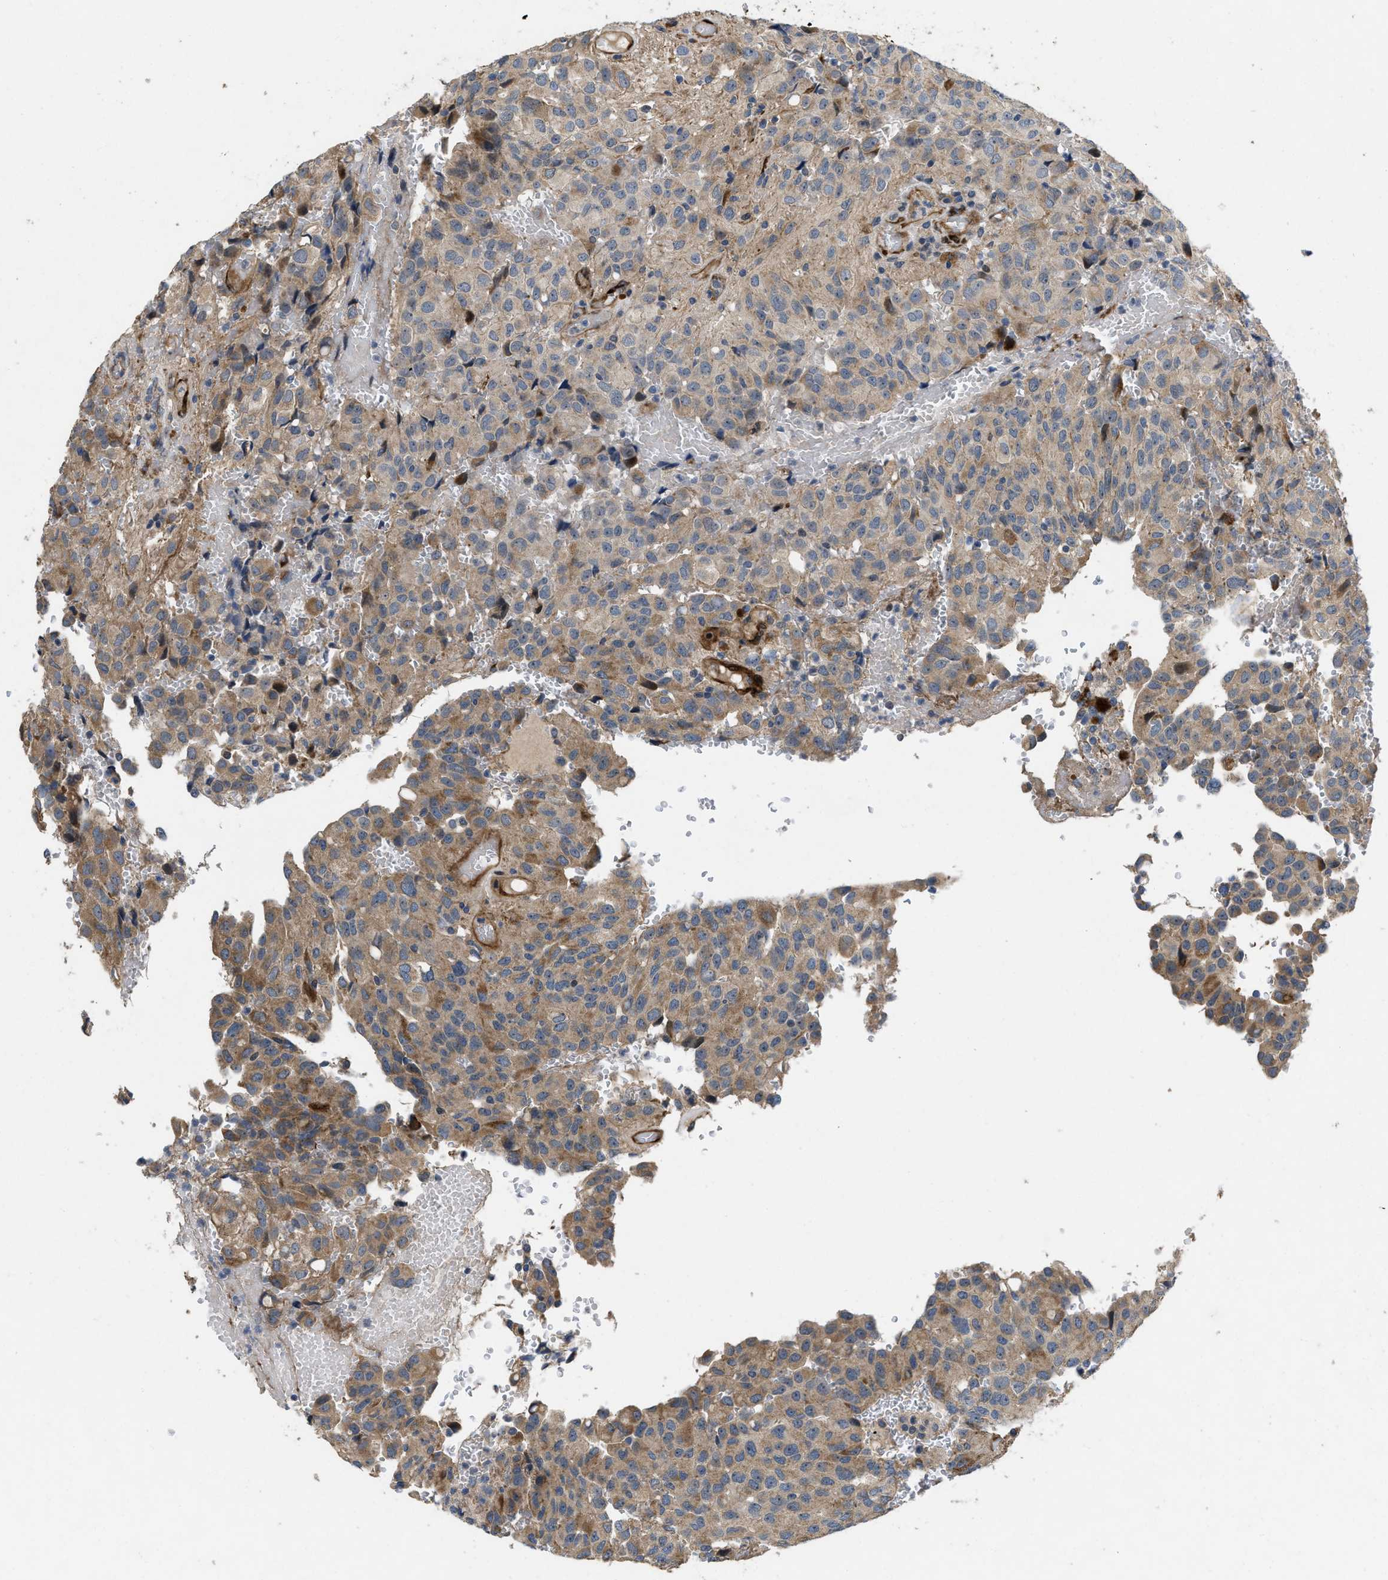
{"staining": {"intensity": "weak", "quantity": "25%-75%", "location": "cytoplasmic/membranous"}, "tissue": "glioma", "cell_type": "Tumor cells", "image_type": "cancer", "snomed": [{"axis": "morphology", "description": "Glioma, malignant, High grade"}, {"axis": "topography", "description": "Brain"}], "caption": "High-power microscopy captured an immunohistochemistry (IHC) histopathology image of malignant glioma (high-grade), revealing weak cytoplasmic/membranous expression in approximately 25%-75% of tumor cells. The staining was performed using DAB (3,3'-diaminobenzidine) to visualize the protein expression in brown, while the nuclei were stained in blue with hematoxylin (Magnification: 20x).", "gene": "HSPA12B", "patient": {"sex": "male", "age": 32}}